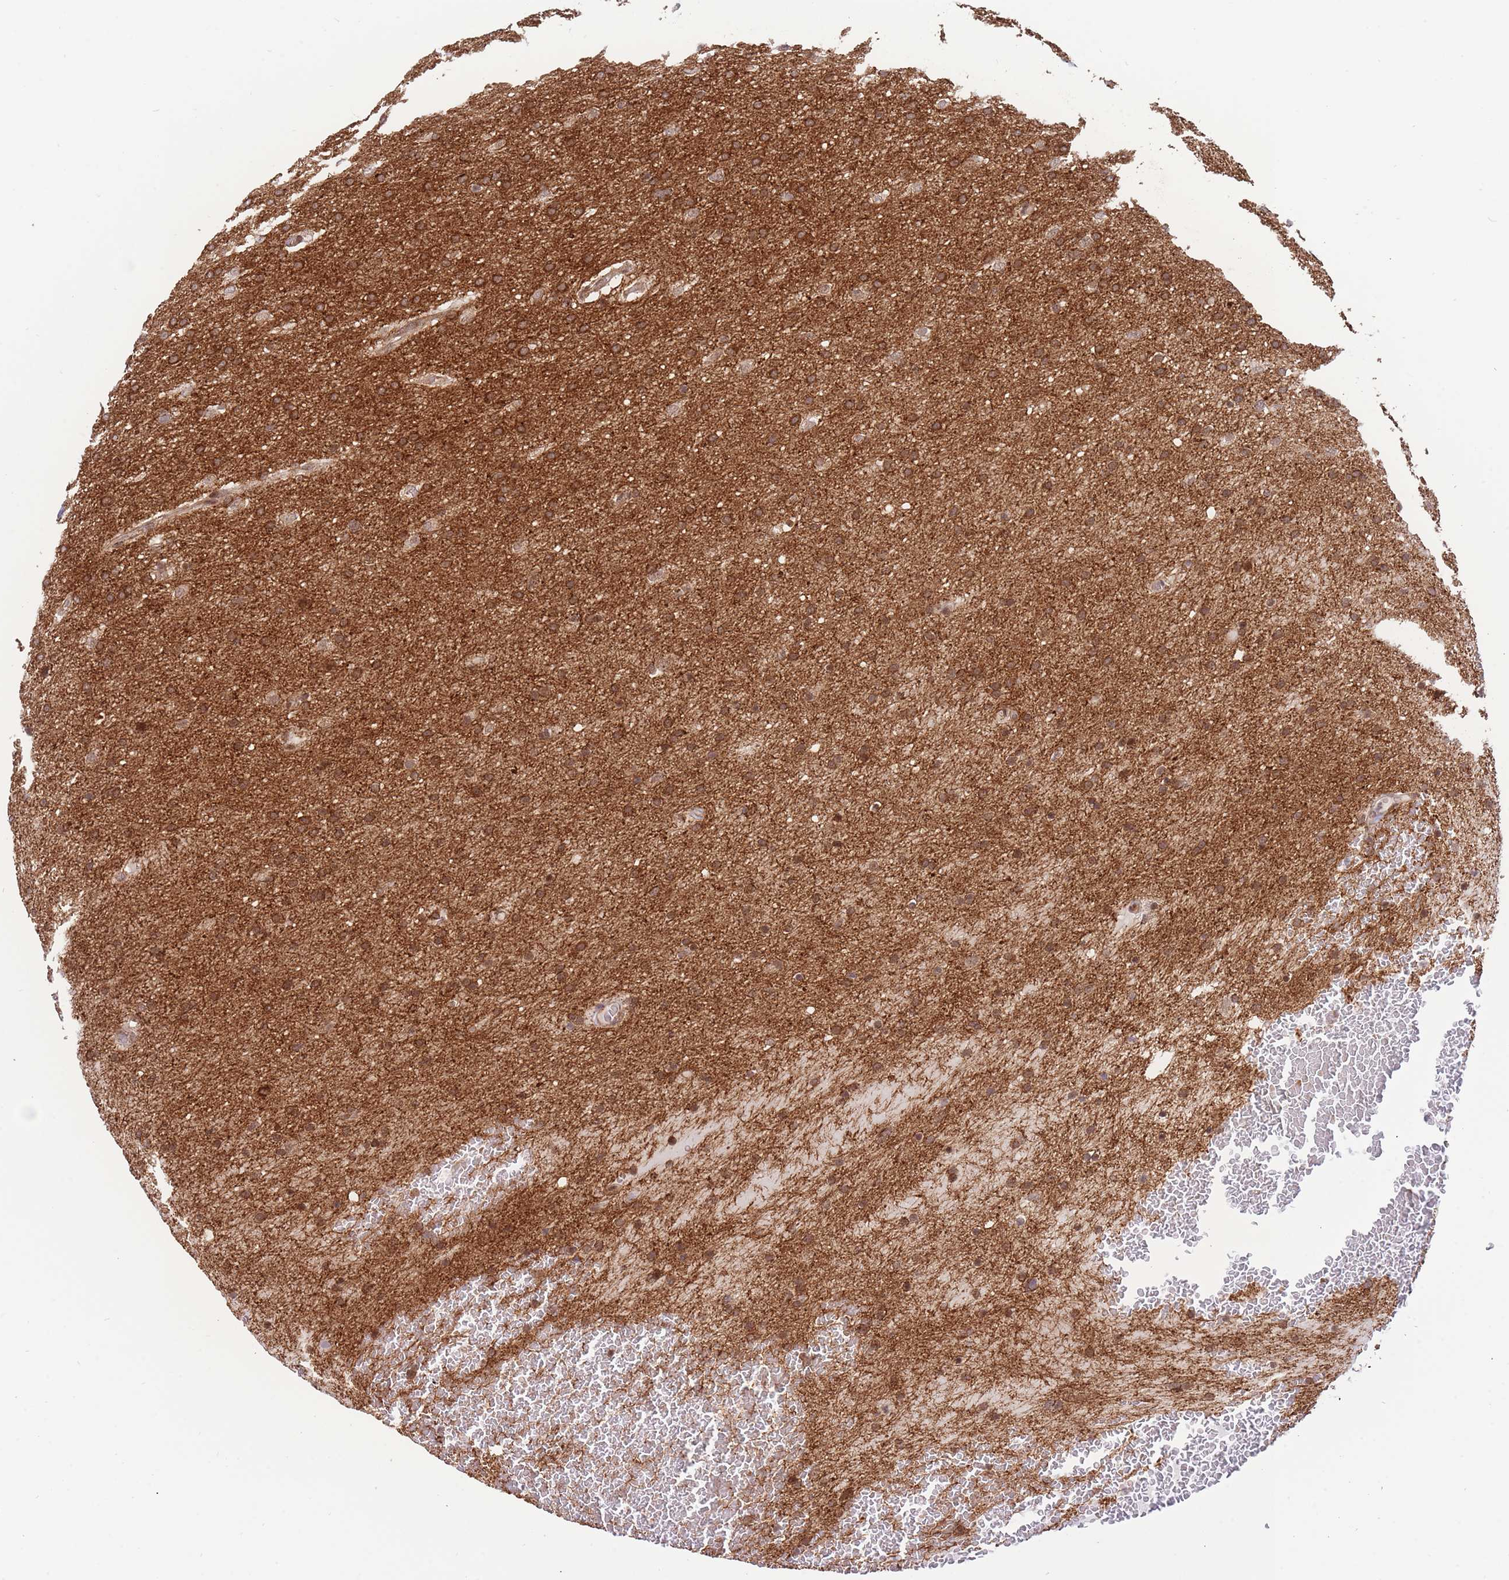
{"staining": {"intensity": "moderate", "quantity": ">75%", "location": "cytoplasmic/membranous"}, "tissue": "glioma", "cell_type": "Tumor cells", "image_type": "cancer", "snomed": [{"axis": "morphology", "description": "Glioma, malignant, High grade"}, {"axis": "topography", "description": "Cerebral cortex"}], "caption": "DAB immunohistochemical staining of high-grade glioma (malignant) demonstrates moderate cytoplasmic/membranous protein expression in approximately >75% of tumor cells.", "gene": "BOD1L1", "patient": {"sex": "female", "age": 36}}